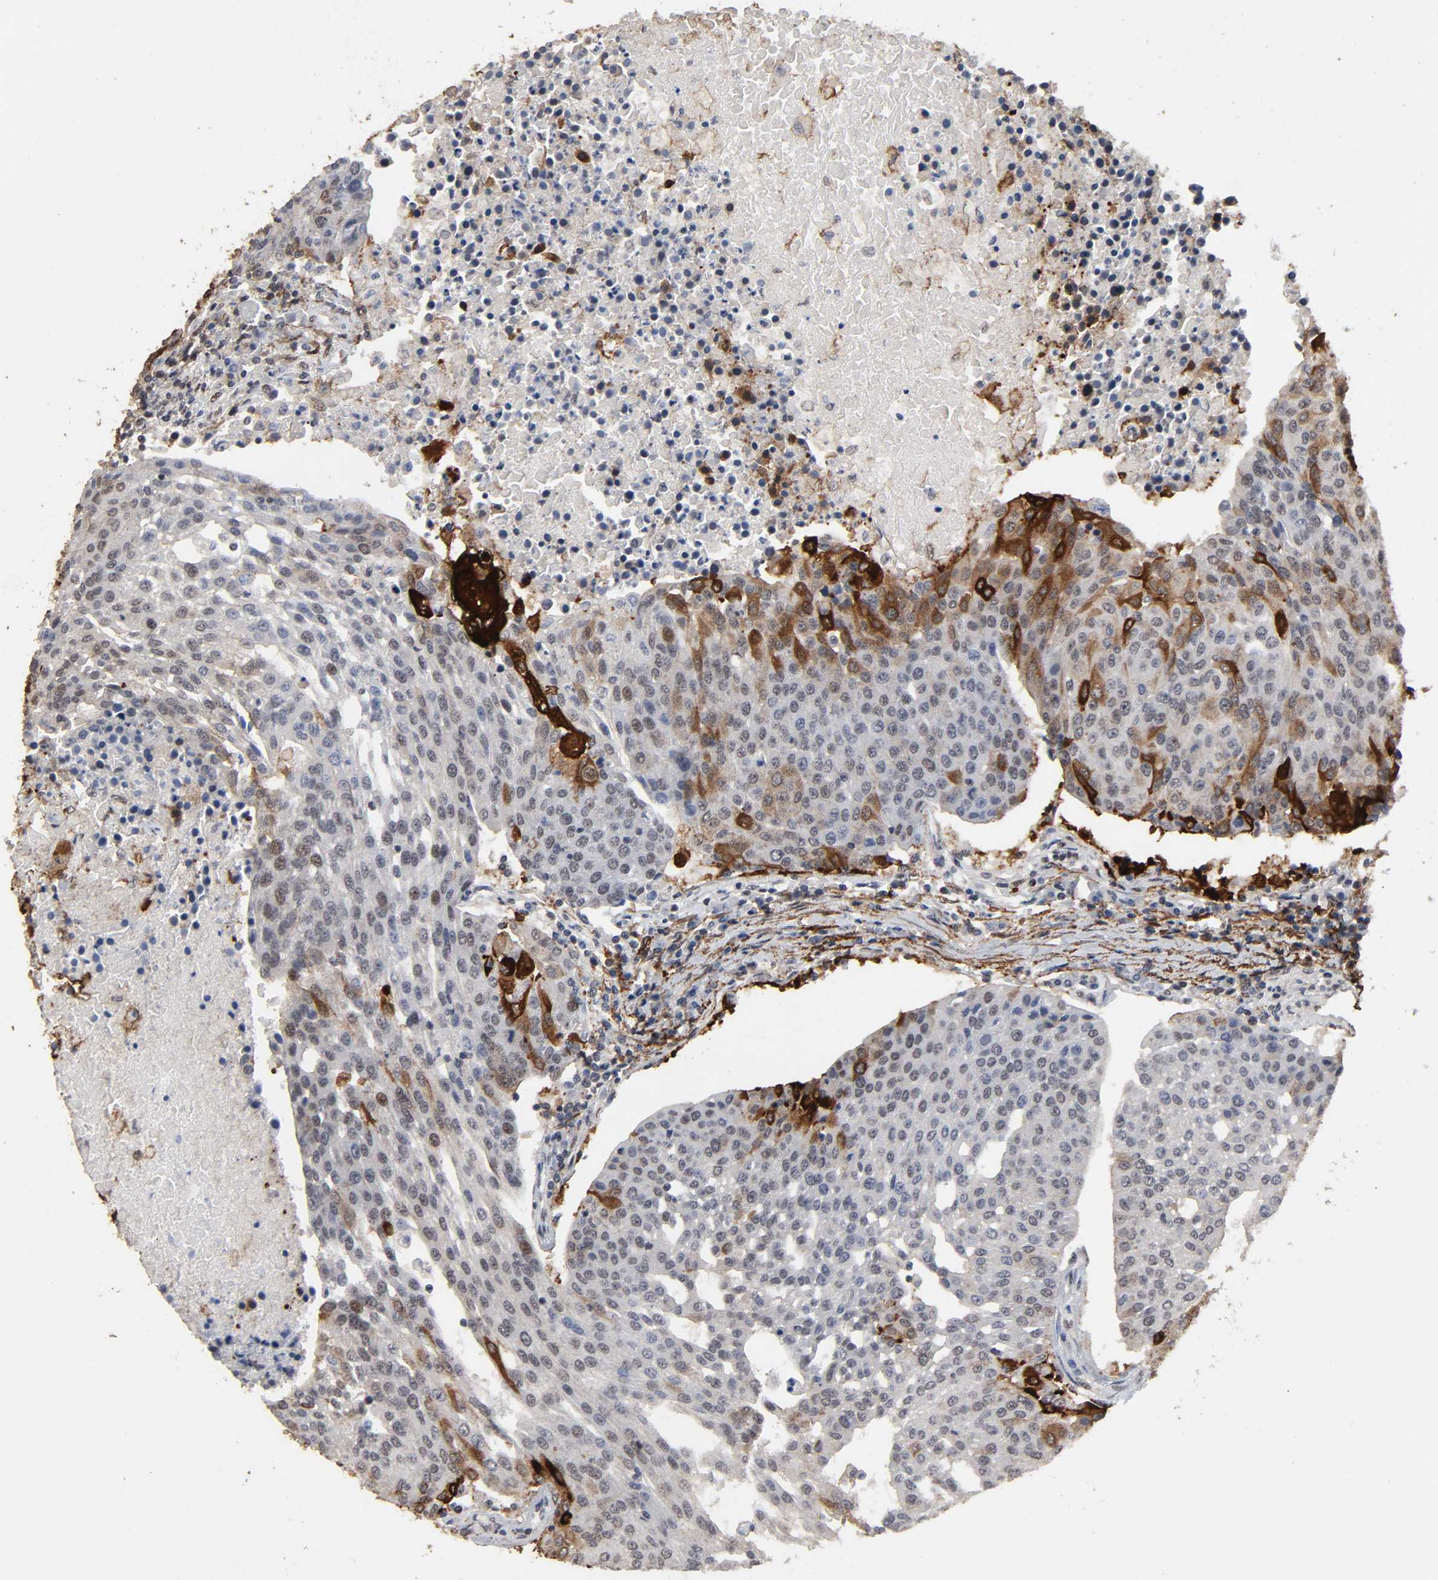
{"staining": {"intensity": "strong", "quantity": "<25%", "location": "cytoplasmic/membranous,nuclear"}, "tissue": "urothelial cancer", "cell_type": "Tumor cells", "image_type": "cancer", "snomed": [{"axis": "morphology", "description": "Urothelial carcinoma, High grade"}, {"axis": "topography", "description": "Urinary bladder"}], "caption": "Protein analysis of urothelial cancer tissue shows strong cytoplasmic/membranous and nuclear staining in approximately <25% of tumor cells. The protein is shown in brown color, while the nuclei are stained blue.", "gene": "AHNAK2", "patient": {"sex": "female", "age": 85}}